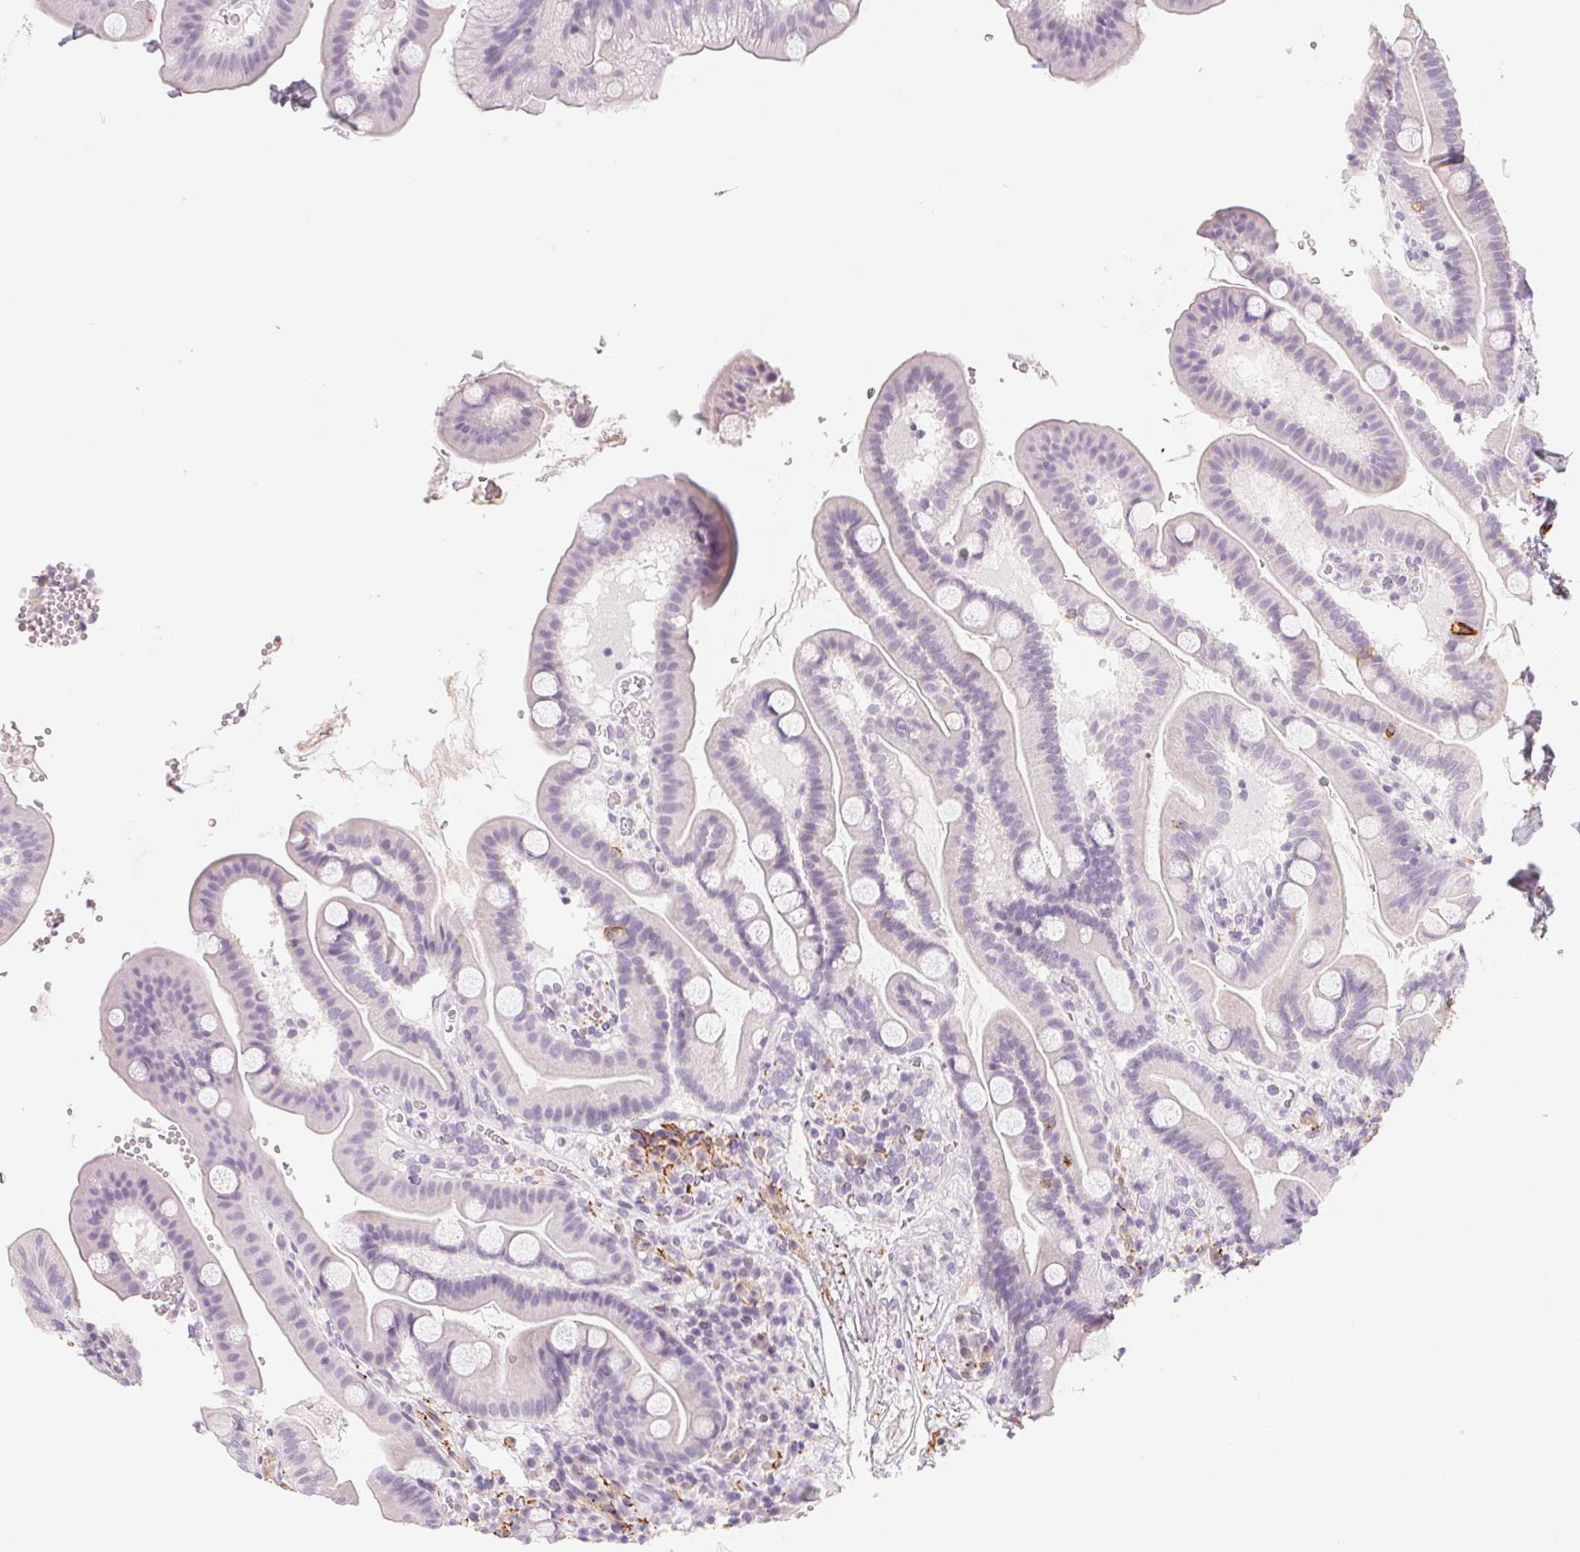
{"staining": {"intensity": "strong", "quantity": "<25%", "location": "cytoplasmic/membranous"}, "tissue": "duodenum", "cell_type": "Glandular cells", "image_type": "normal", "snomed": [{"axis": "morphology", "description": "Normal tissue, NOS"}, {"axis": "topography", "description": "Duodenum"}], "caption": "Immunohistochemistry (IHC) photomicrograph of unremarkable duodenum: duodenum stained using immunohistochemistry (IHC) shows medium levels of strong protein expression localized specifically in the cytoplasmic/membranous of glandular cells, appearing as a cytoplasmic/membranous brown color.", "gene": "PRPH", "patient": {"sex": "male", "age": 59}}